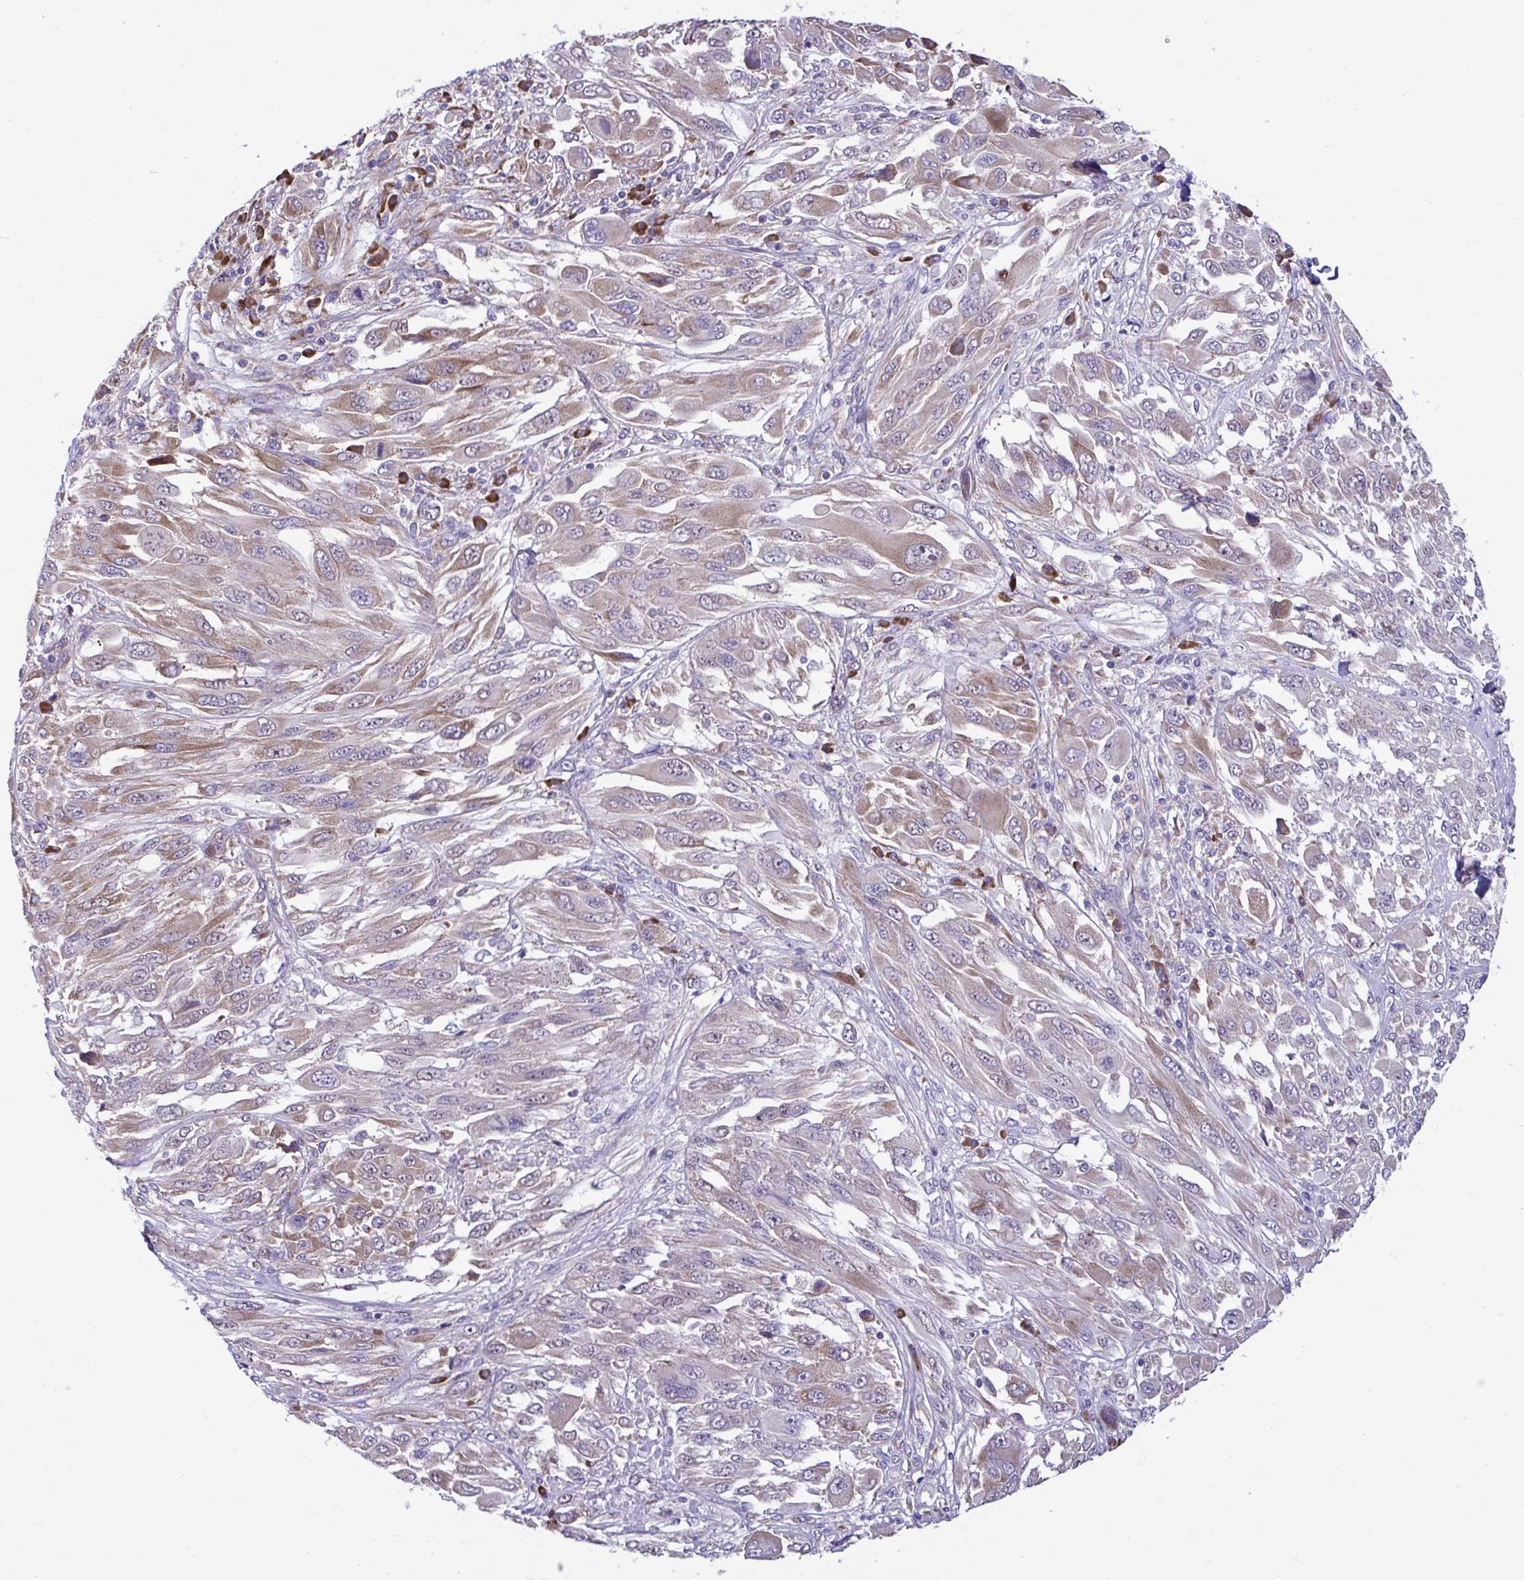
{"staining": {"intensity": "moderate", "quantity": "25%-75%", "location": "cytoplasmic/membranous"}, "tissue": "melanoma", "cell_type": "Tumor cells", "image_type": "cancer", "snomed": [{"axis": "morphology", "description": "Malignant melanoma, NOS"}, {"axis": "topography", "description": "Skin"}], "caption": "Protein positivity by immunohistochemistry reveals moderate cytoplasmic/membranous expression in about 25%-75% of tumor cells in melanoma.", "gene": "RPL7", "patient": {"sex": "female", "age": 91}}